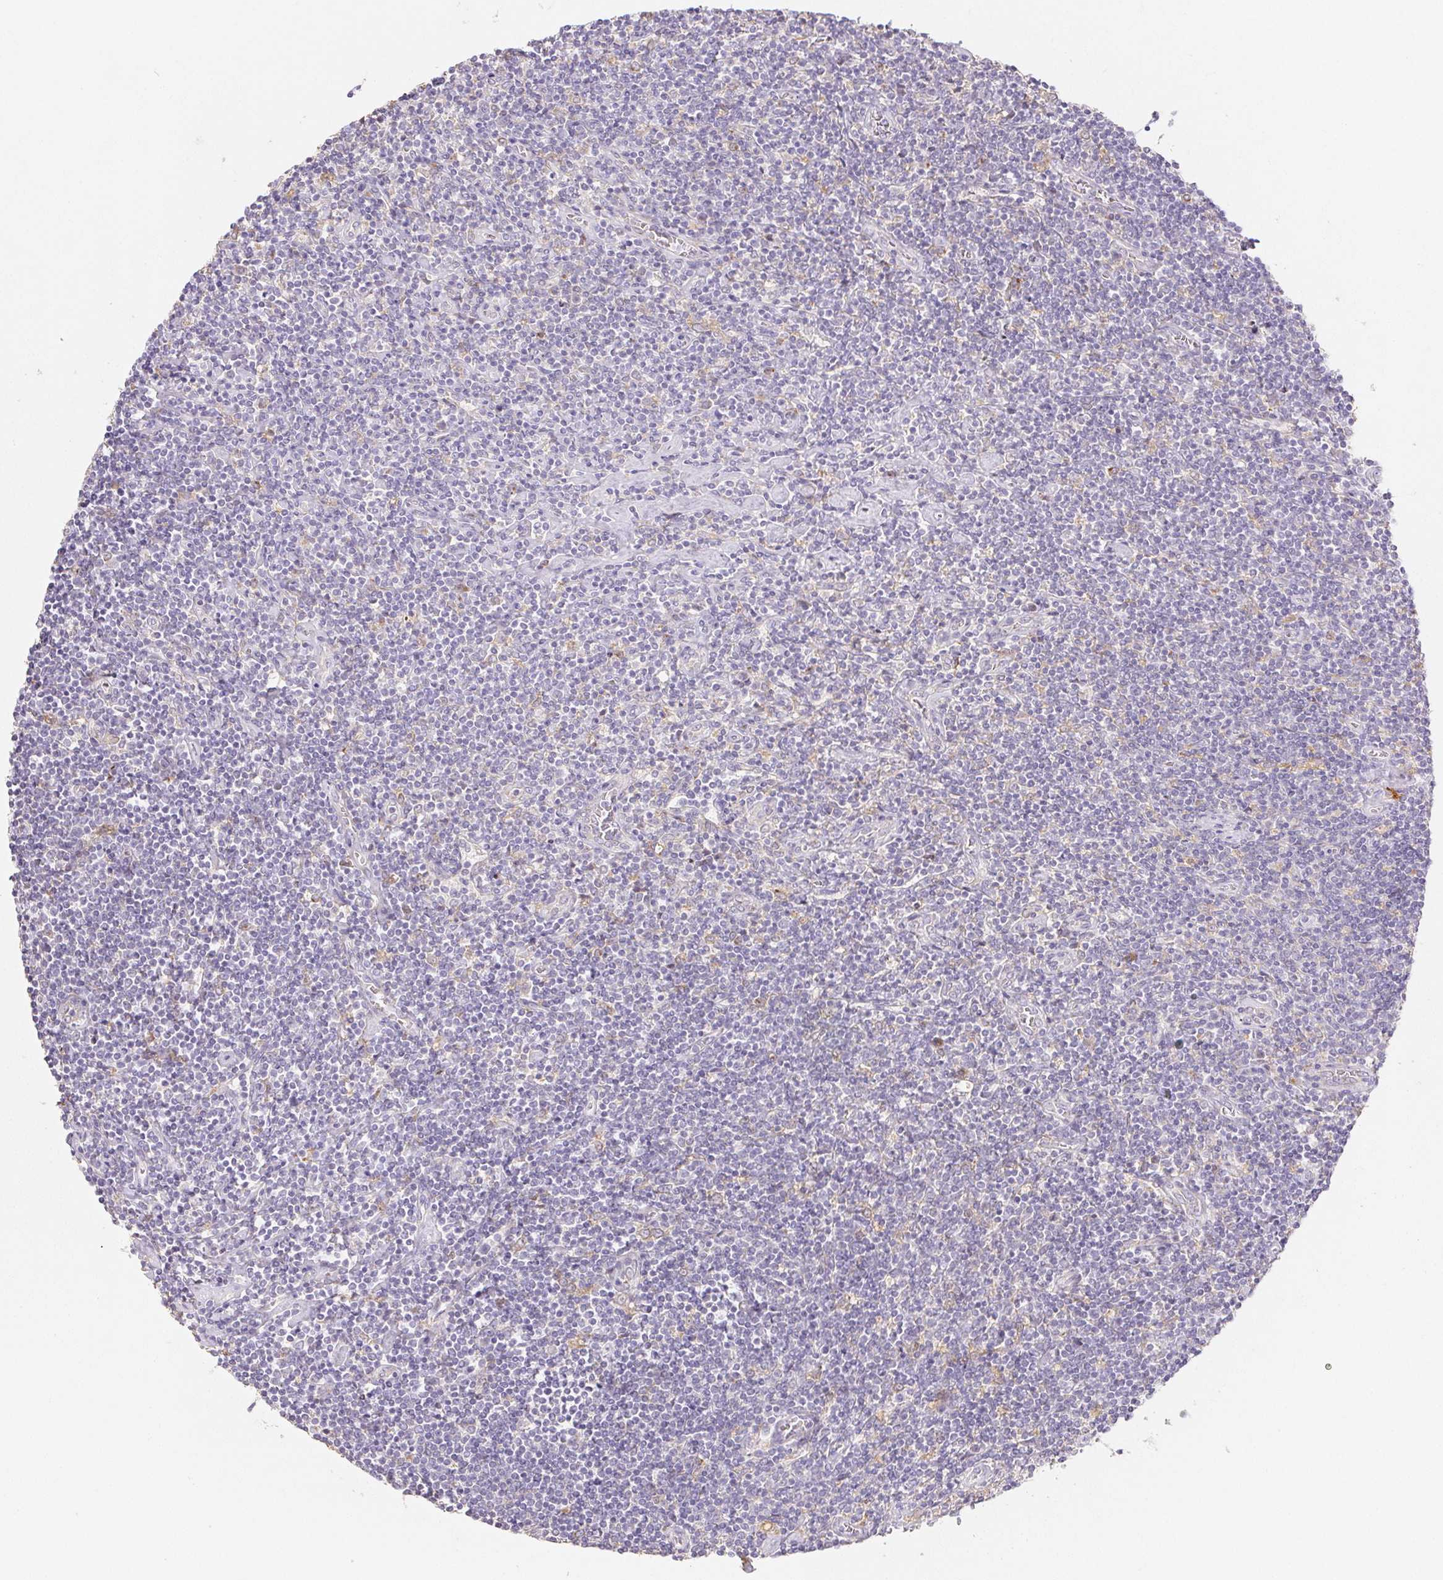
{"staining": {"intensity": "negative", "quantity": "none", "location": "none"}, "tissue": "lymphoma", "cell_type": "Tumor cells", "image_type": "cancer", "snomed": [{"axis": "morphology", "description": "Hodgkin's disease, NOS"}, {"axis": "topography", "description": "Lymph node"}], "caption": "This is an immunohistochemistry (IHC) image of human Hodgkin's disease. There is no staining in tumor cells.", "gene": "ACVR1B", "patient": {"sex": "male", "age": 40}}